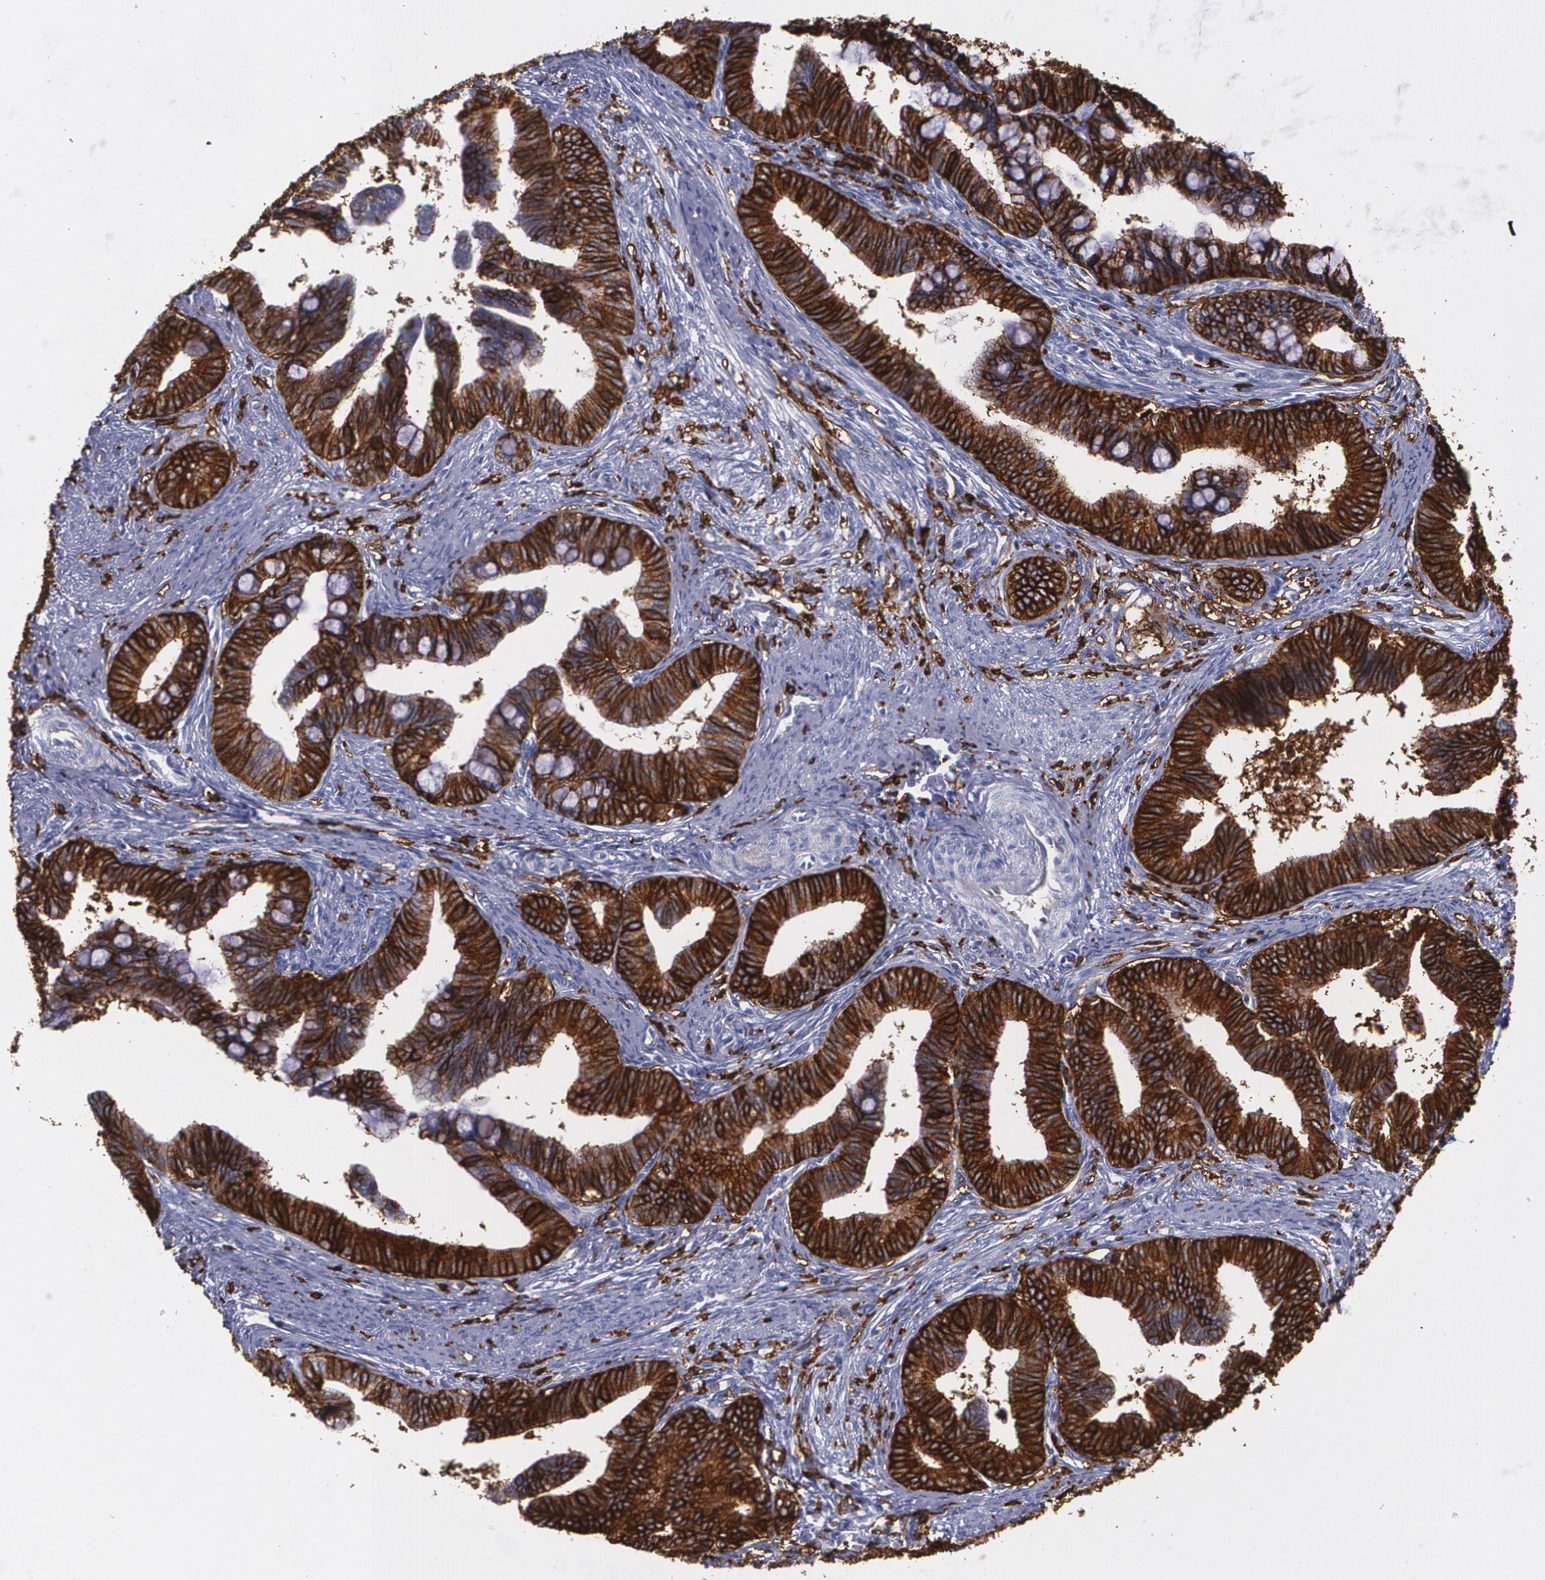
{"staining": {"intensity": "strong", "quantity": ">75%", "location": "cytoplasmic/membranous"}, "tissue": "cervical cancer", "cell_type": "Tumor cells", "image_type": "cancer", "snomed": [{"axis": "morphology", "description": "Adenocarcinoma, NOS"}, {"axis": "topography", "description": "Cervix"}], "caption": "DAB (3,3'-diaminobenzidine) immunohistochemical staining of human cervical cancer shows strong cytoplasmic/membranous protein staining in approximately >75% of tumor cells.", "gene": "HLA-DRA", "patient": {"sex": "female", "age": 36}}